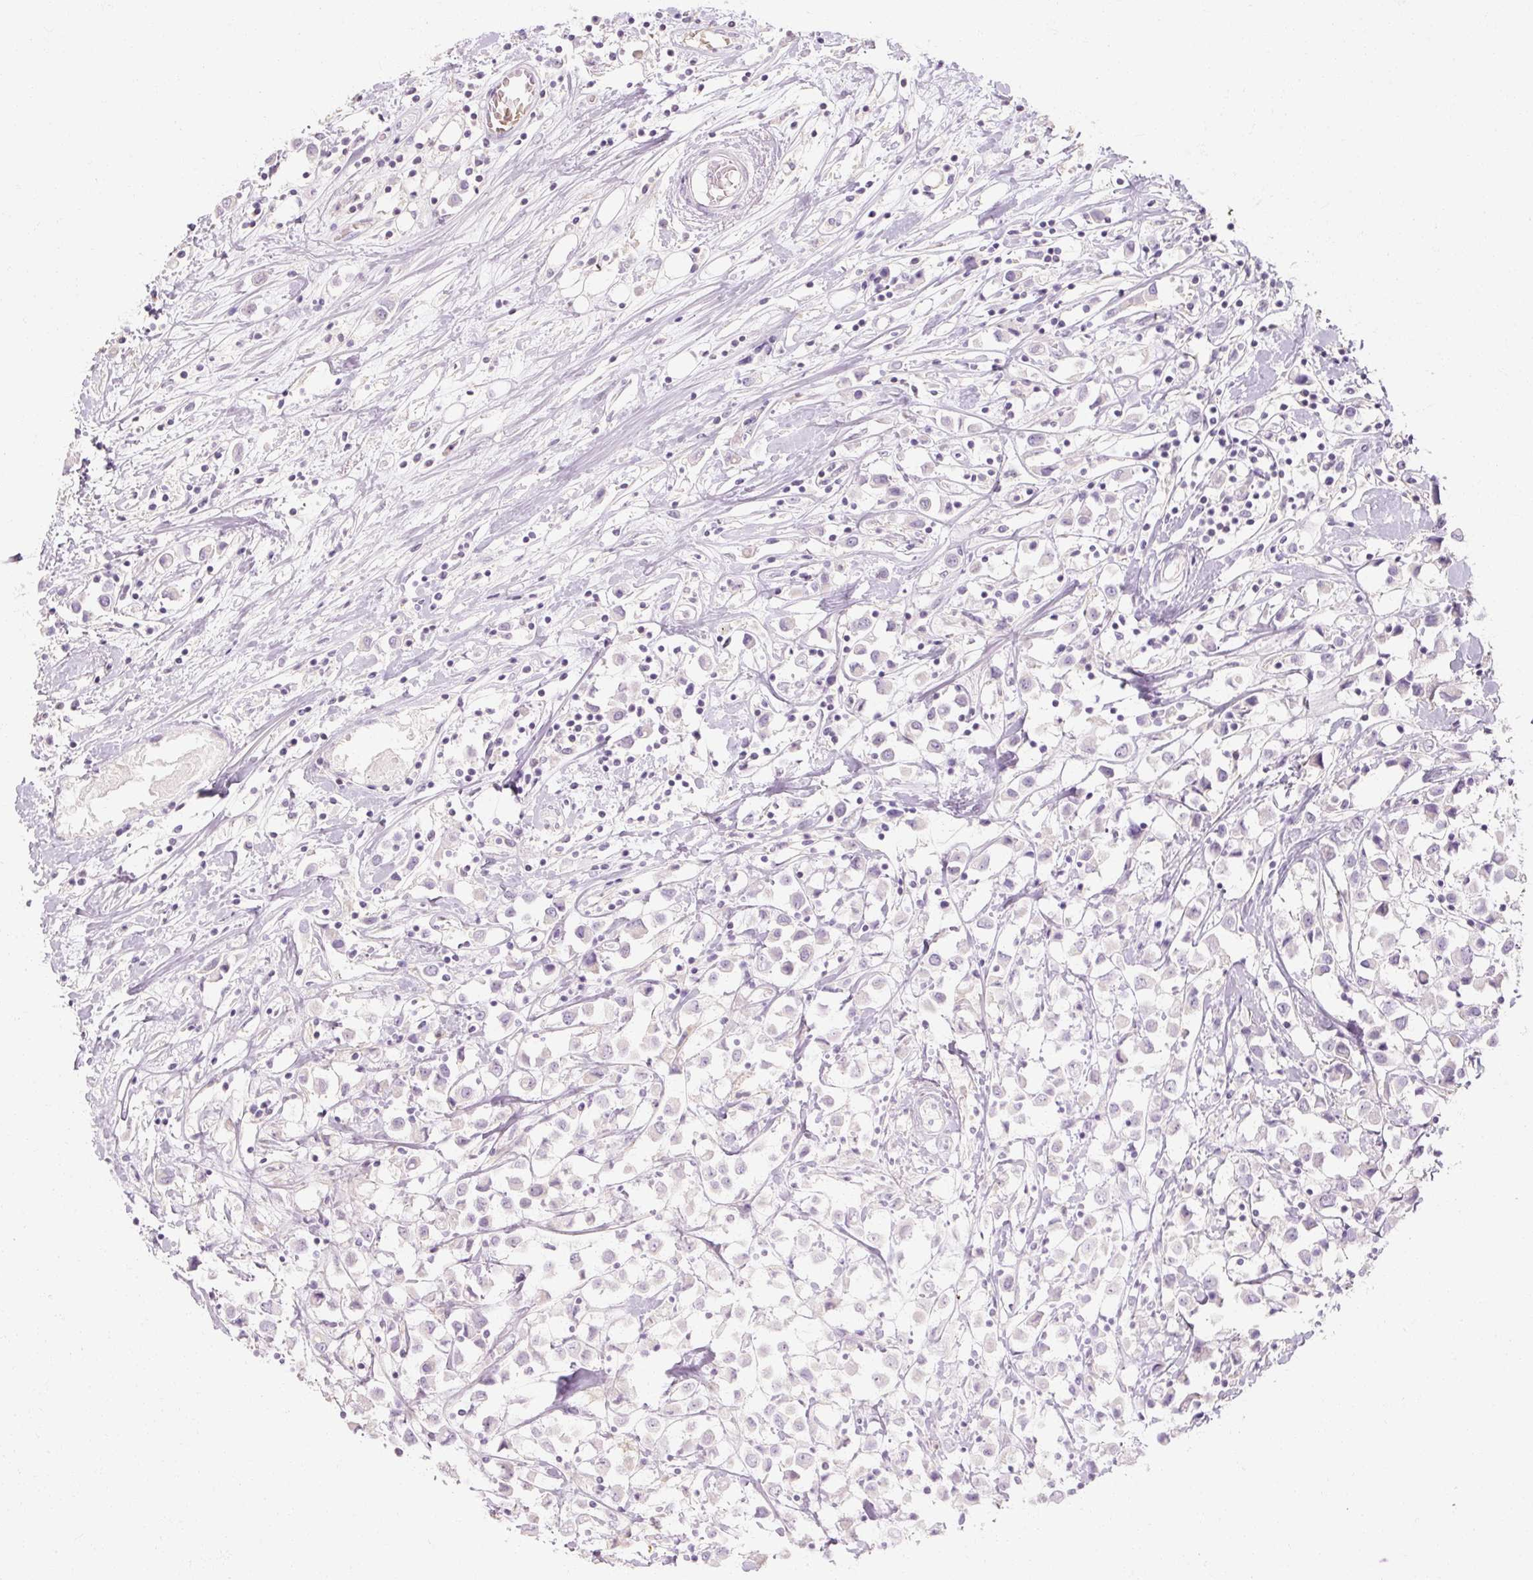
{"staining": {"intensity": "negative", "quantity": "none", "location": "none"}, "tissue": "breast cancer", "cell_type": "Tumor cells", "image_type": "cancer", "snomed": [{"axis": "morphology", "description": "Duct carcinoma"}, {"axis": "topography", "description": "Breast"}], "caption": "This is an immunohistochemistry (IHC) histopathology image of breast cancer (infiltrating ductal carcinoma). There is no staining in tumor cells.", "gene": "NFE2L3", "patient": {"sex": "female", "age": 61}}